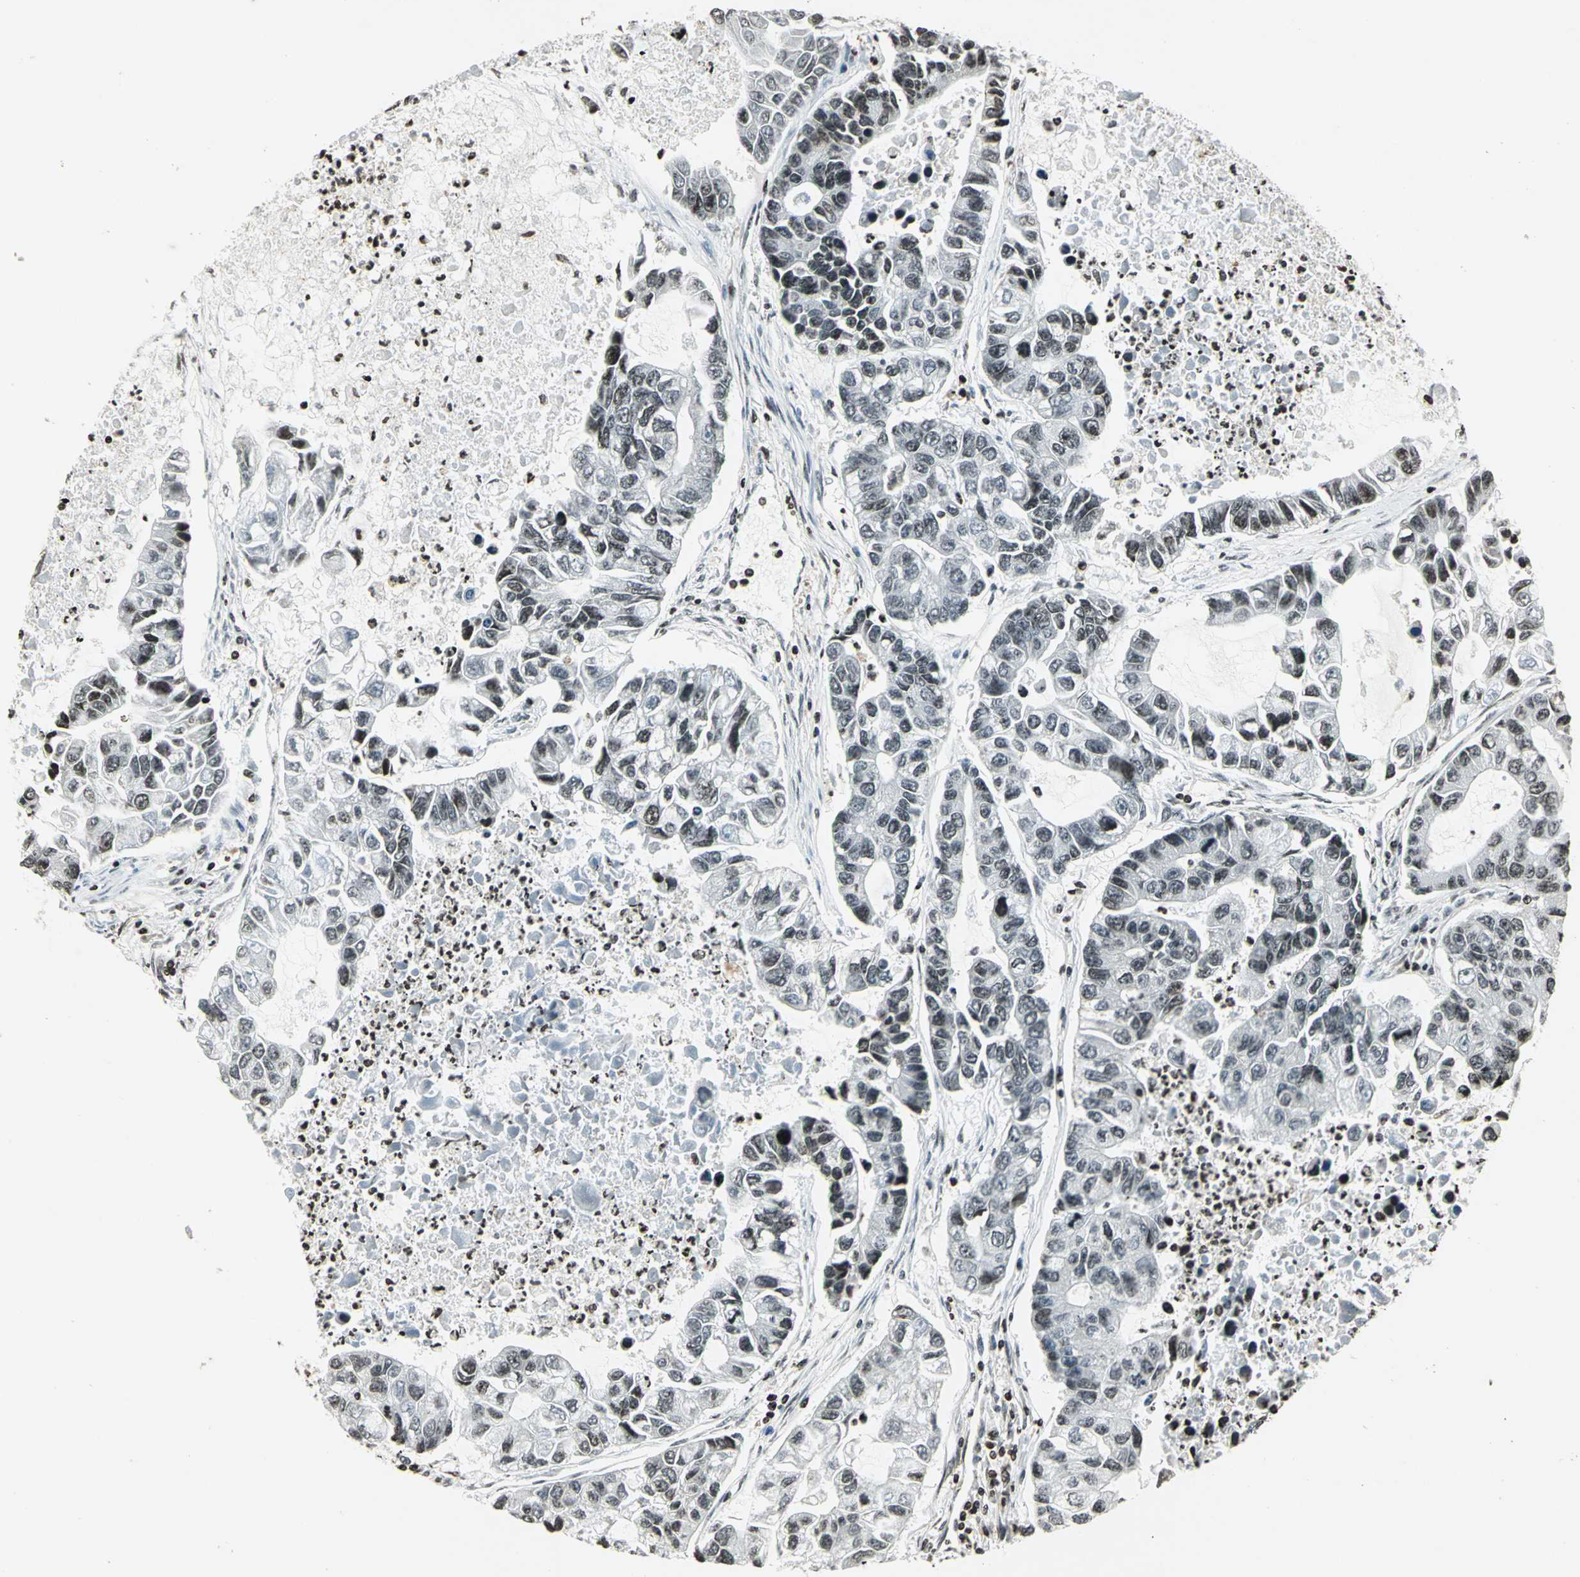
{"staining": {"intensity": "negative", "quantity": "none", "location": "none"}, "tissue": "lung cancer", "cell_type": "Tumor cells", "image_type": "cancer", "snomed": [{"axis": "morphology", "description": "Adenocarcinoma, NOS"}, {"axis": "topography", "description": "Lung"}], "caption": "IHC histopathology image of human lung cancer (adenocarcinoma) stained for a protein (brown), which reveals no positivity in tumor cells.", "gene": "LGALS3", "patient": {"sex": "female", "age": 51}}